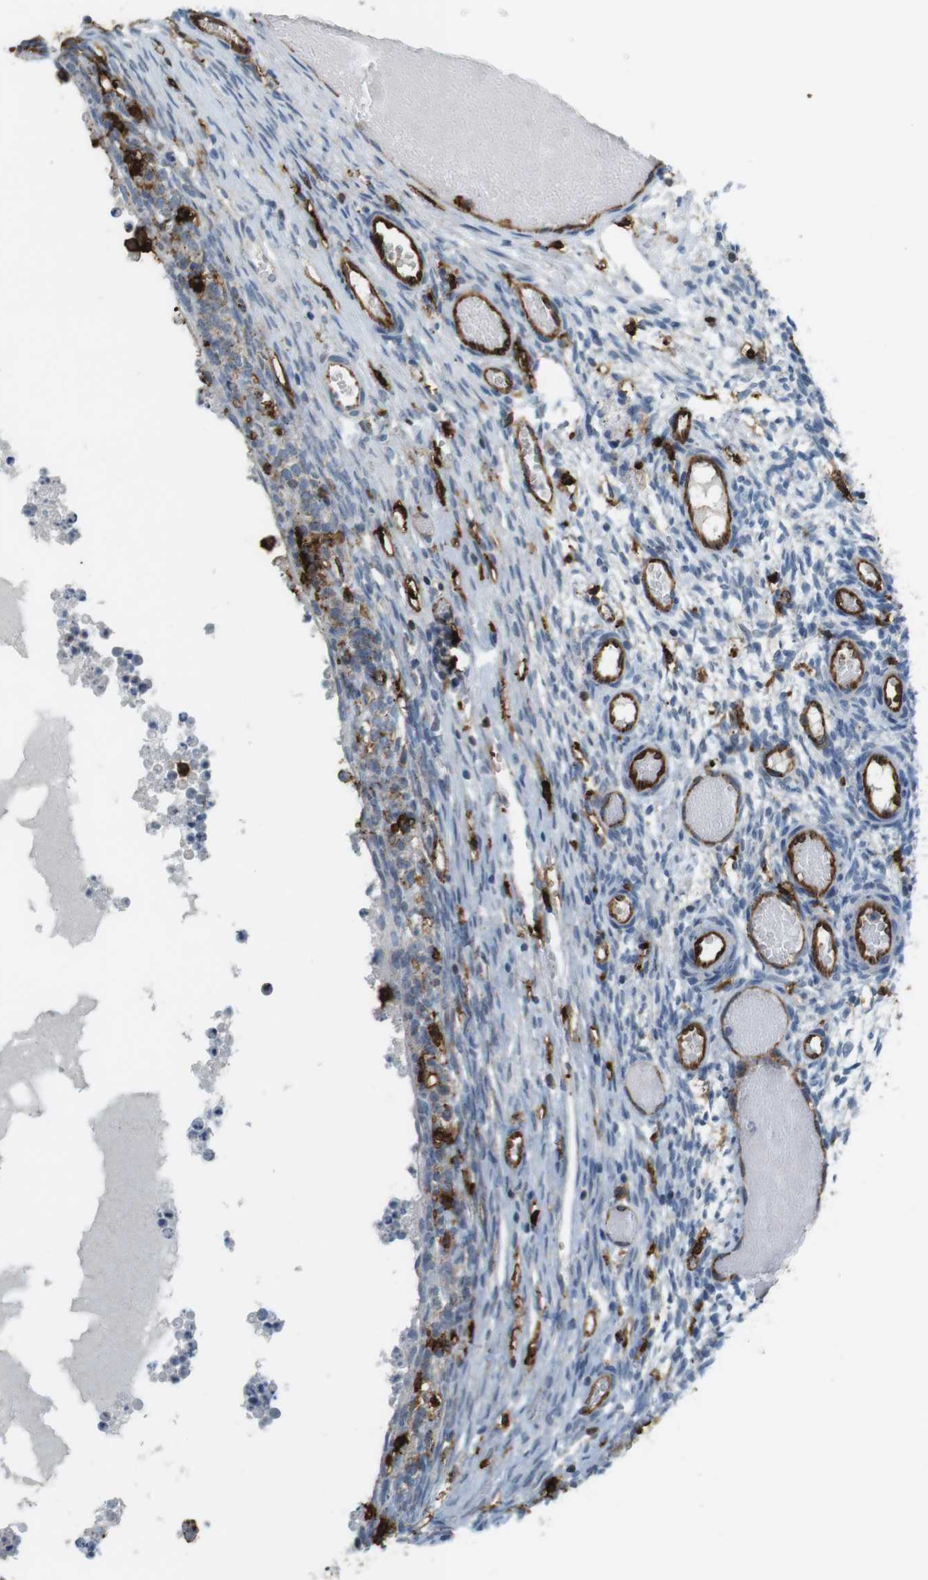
{"staining": {"intensity": "negative", "quantity": "none", "location": "none"}, "tissue": "ovary", "cell_type": "Ovarian stroma cells", "image_type": "normal", "snomed": [{"axis": "morphology", "description": "Normal tissue, NOS"}, {"axis": "topography", "description": "Ovary"}], "caption": "An immunohistochemistry (IHC) photomicrograph of unremarkable ovary is shown. There is no staining in ovarian stroma cells of ovary.", "gene": "HLA", "patient": {"sex": "female", "age": 35}}